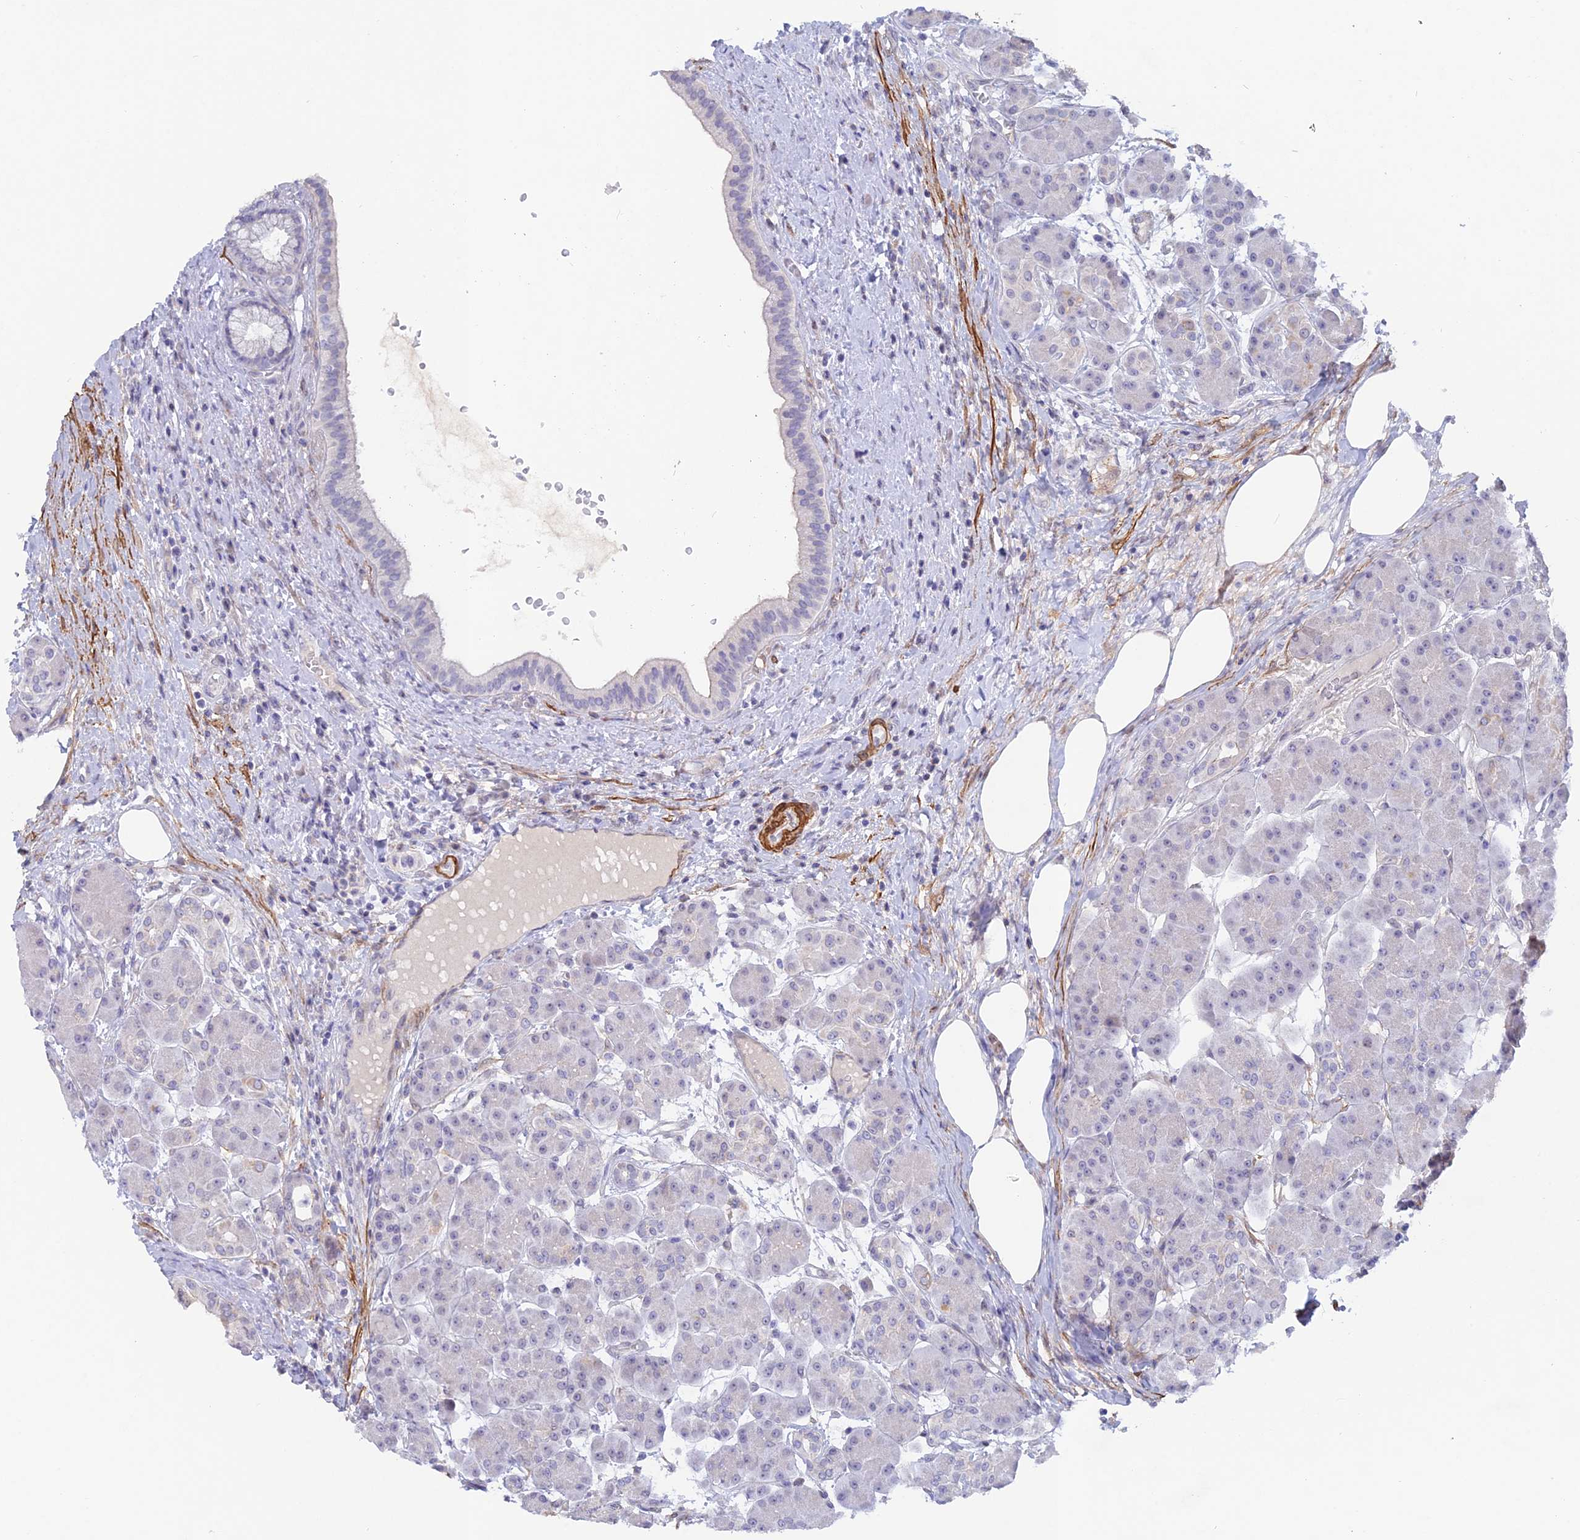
{"staining": {"intensity": "negative", "quantity": "none", "location": "none"}, "tissue": "pancreas", "cell_type": "Exocrine glandular cells", "image_type": "normal", "snomed": [{"axis": "morphology", "description": "Normal tissue, NOS"}, {"axis": "topography", "description": "Pancreas"}], "caption": "Human pancreas stained for a protein using immunohistochemistry (IHC) demonstrates no expression in exocrine glandular cells.", "gene": "CCDC154", "patient": {"sex": "male", "age": 63}}